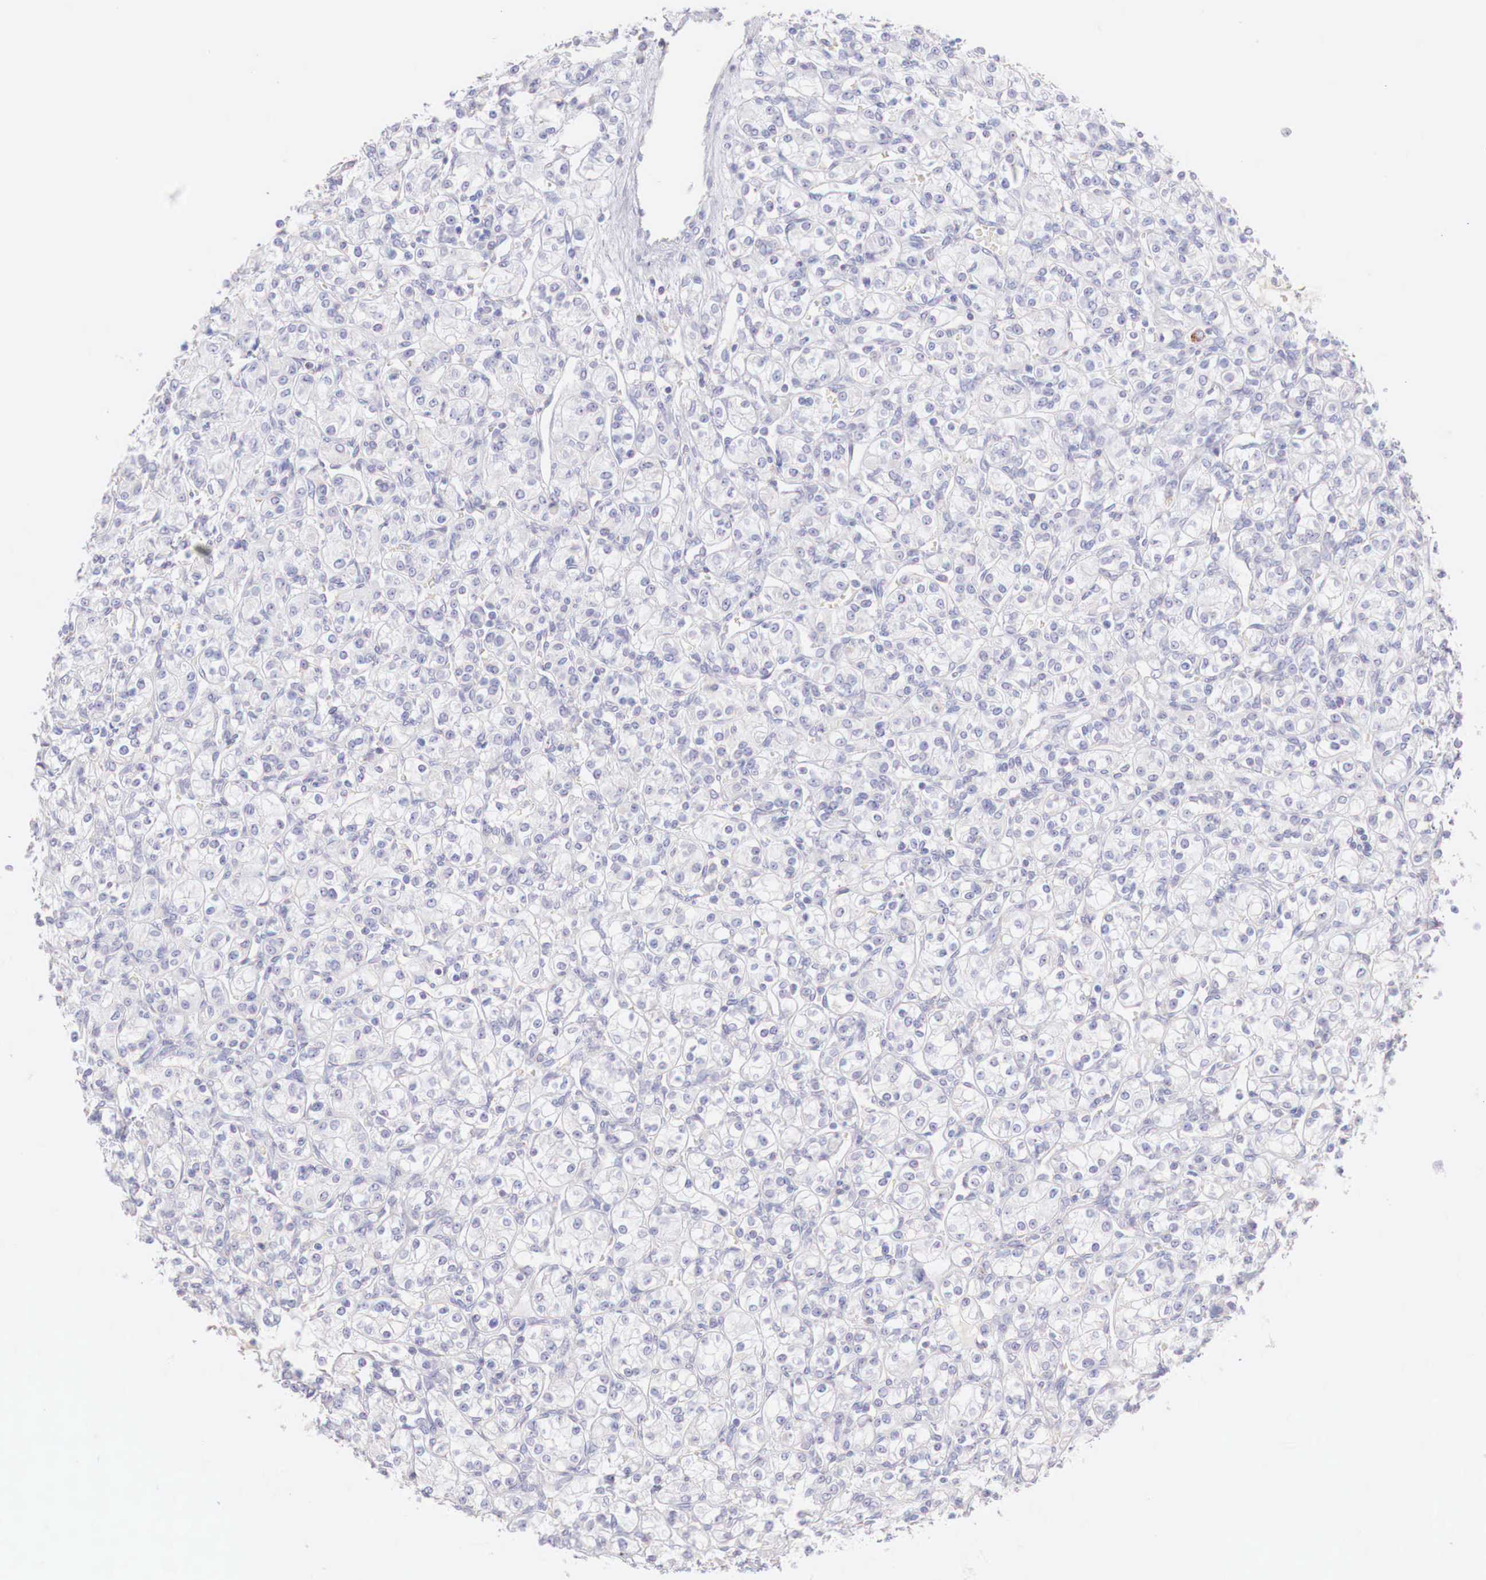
{"staining": {"intensity": "negative", "quantity": "none", "location": "none"}, "tissue": "renal cancer", "cell_type": "Tumor cells", "image_type": "cancer", "snomed": [{"axis": "morphology", "description": "Adenocarcinoma, NOS"}, {"axis": "topography", "description": "Kidney"}], "caption": "Human renal cancer (adenocarcinoma) stained for a protein using immunohistochemistry displays no positivity in tumor cells.", "gene": "IDH3G", "patient": {"sex": "male", "age": 77}}